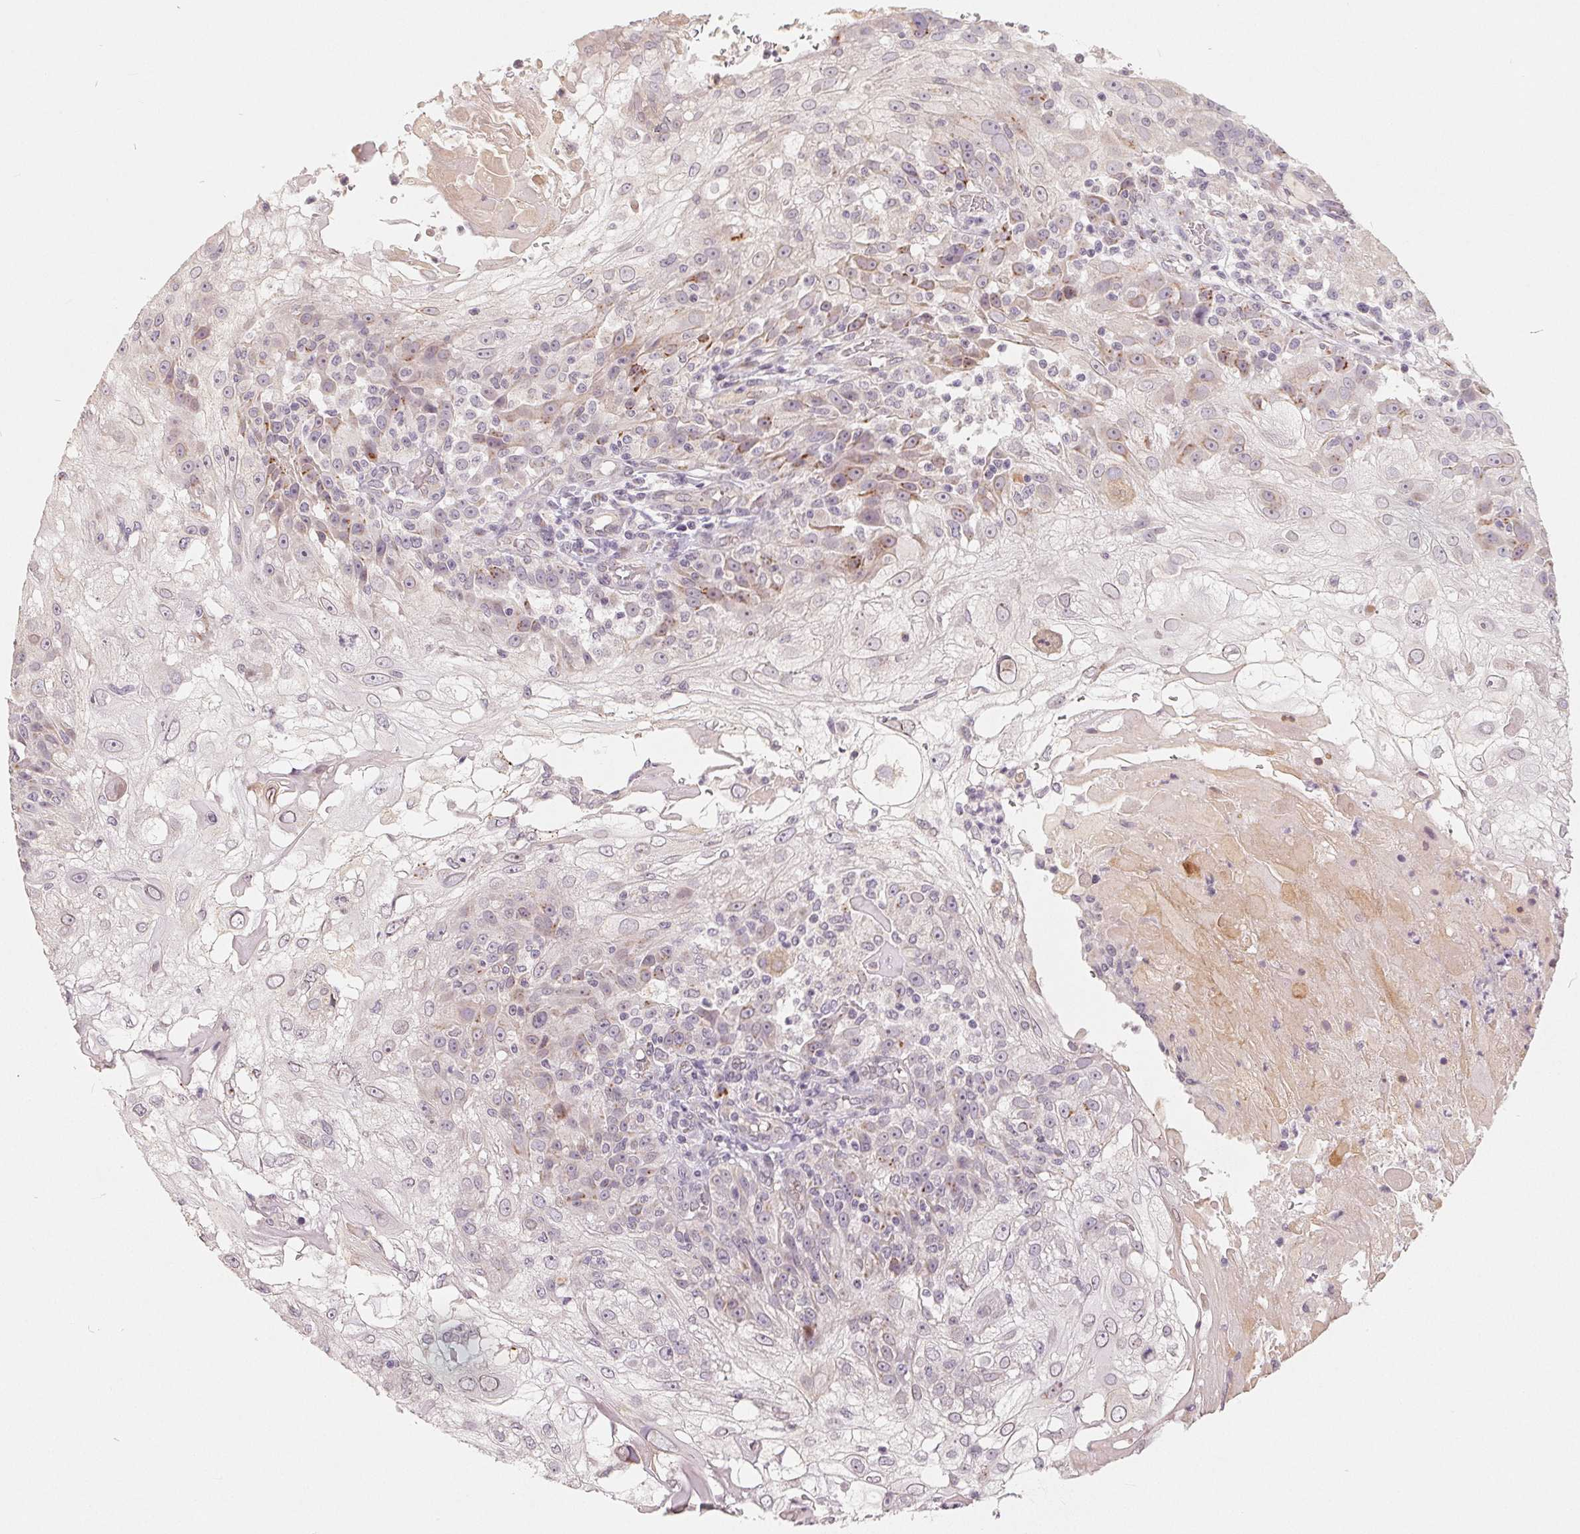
{"staining": {"intensity": "negative", "quantity": "none", "location": "none"}, "tissue": "skin cancer", "cell_type": "Tumor cells", "image_type": "cancer", "snomed": [{"axis": "morphology", "description": "Normal tissue, NOS"}, {"axis": "morphology", "description": "Squamous cell carcinoma, NOS"}, {"axis": "topography", "description": "Skin"}], "caption": "Tumor cells are negative for protein expression in human skin squamous cell carcinoma.", "gene": "TMSB15B", "patient": {"sex": "female", "age": 83}}